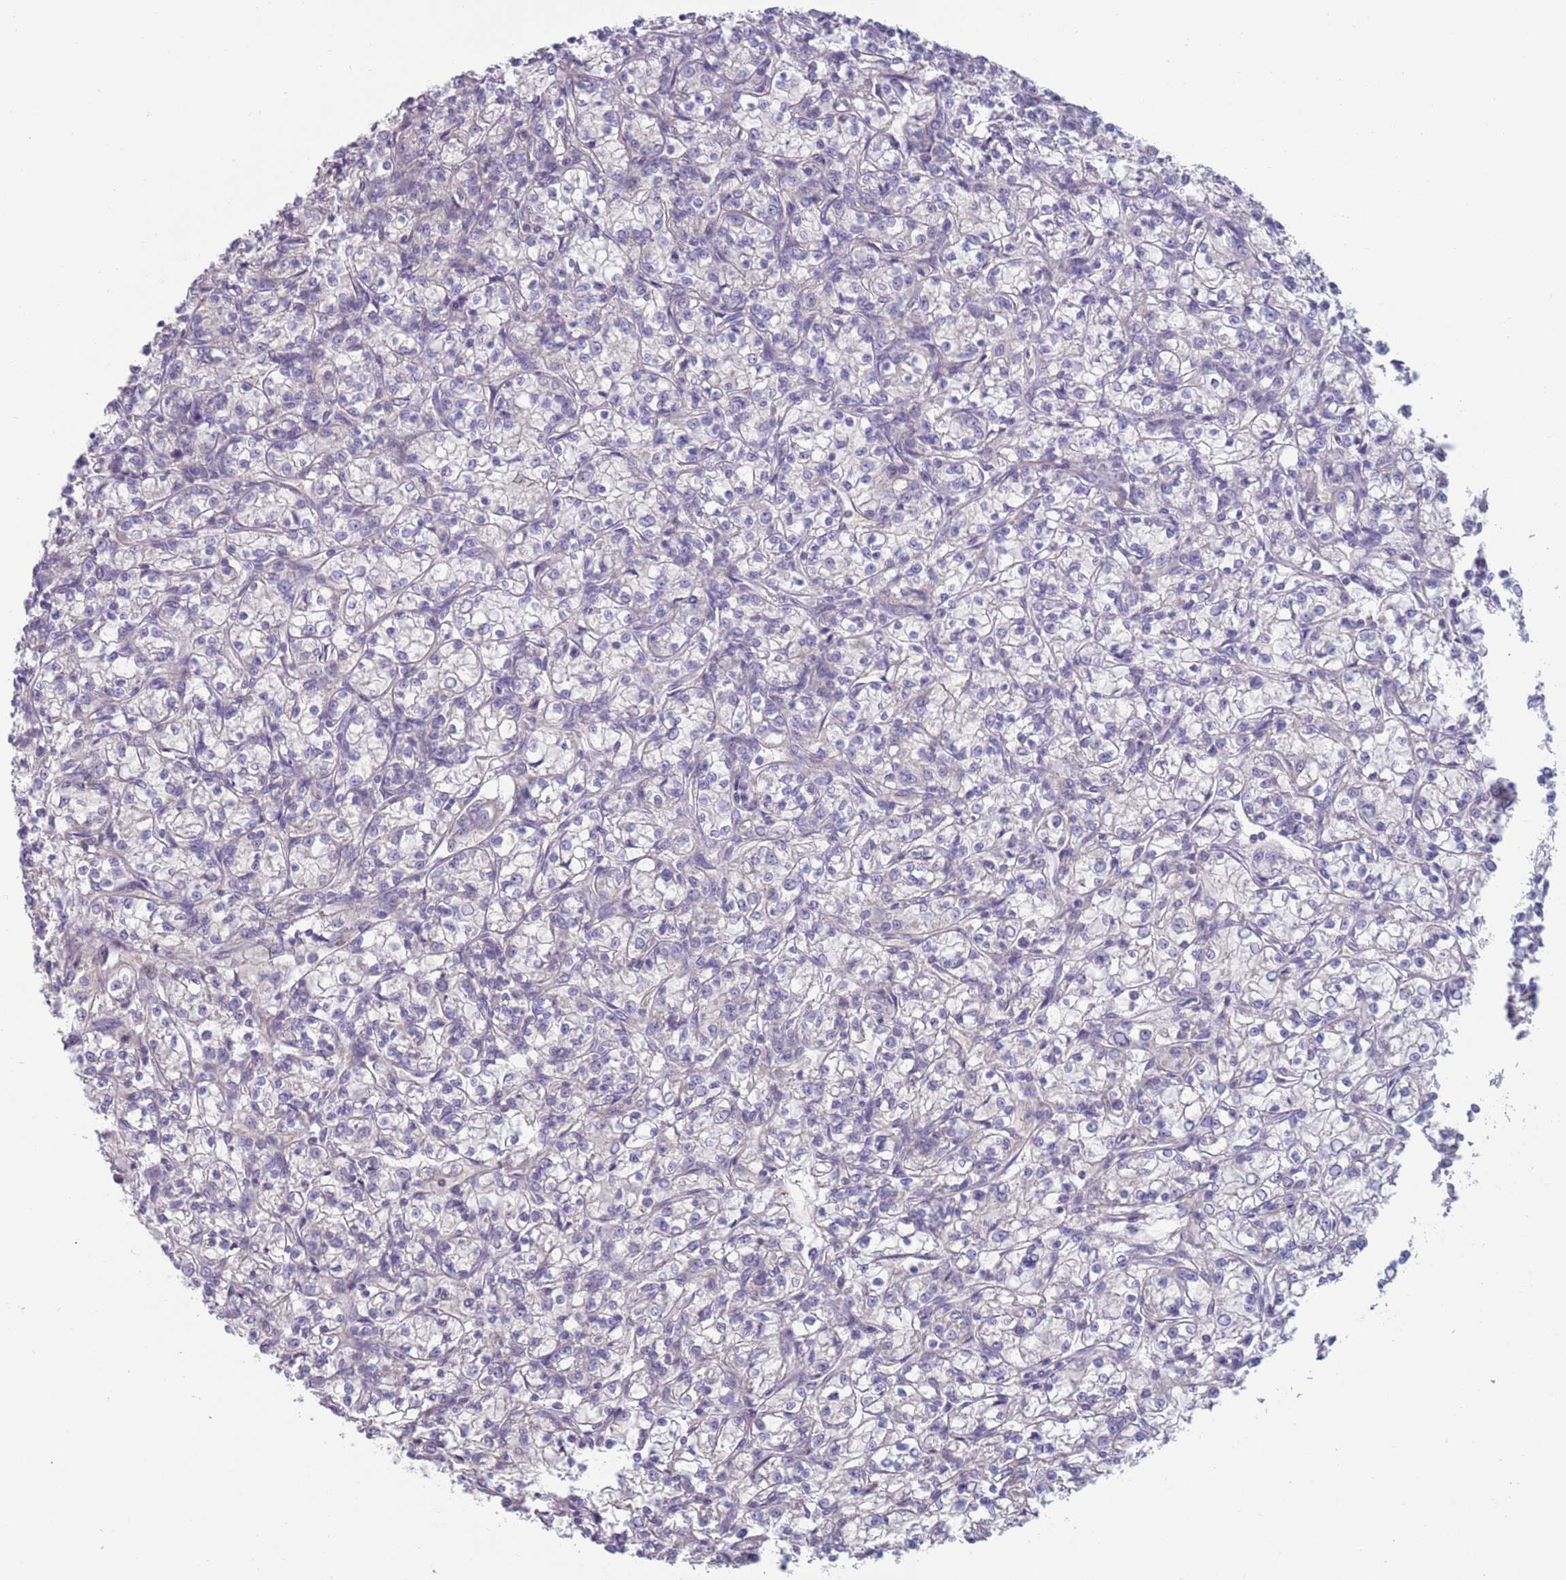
{"staining": {"intensity": "negative", "quantity": "none", "location": "none"}, "tissue": "renal cancer", "cell_type": "Tumor cells", "image_type": "cancer", "snomed": [{"axis": "morphology", "description": "Adenocarcinoma, NOS"}, {"axis": "topography", "description": "Kidney"}], "caption": "IHC histopathology image of neoplastic tissue: adenocarcinoma (renal) stained with DAB displays no significant protein expression in tumor cells. (DAB immunohistochemistry visualized using brightfield microscopy, high magnification).", "gene": "CLNS1A", "patient": {"sex": "female", "age": 59}}